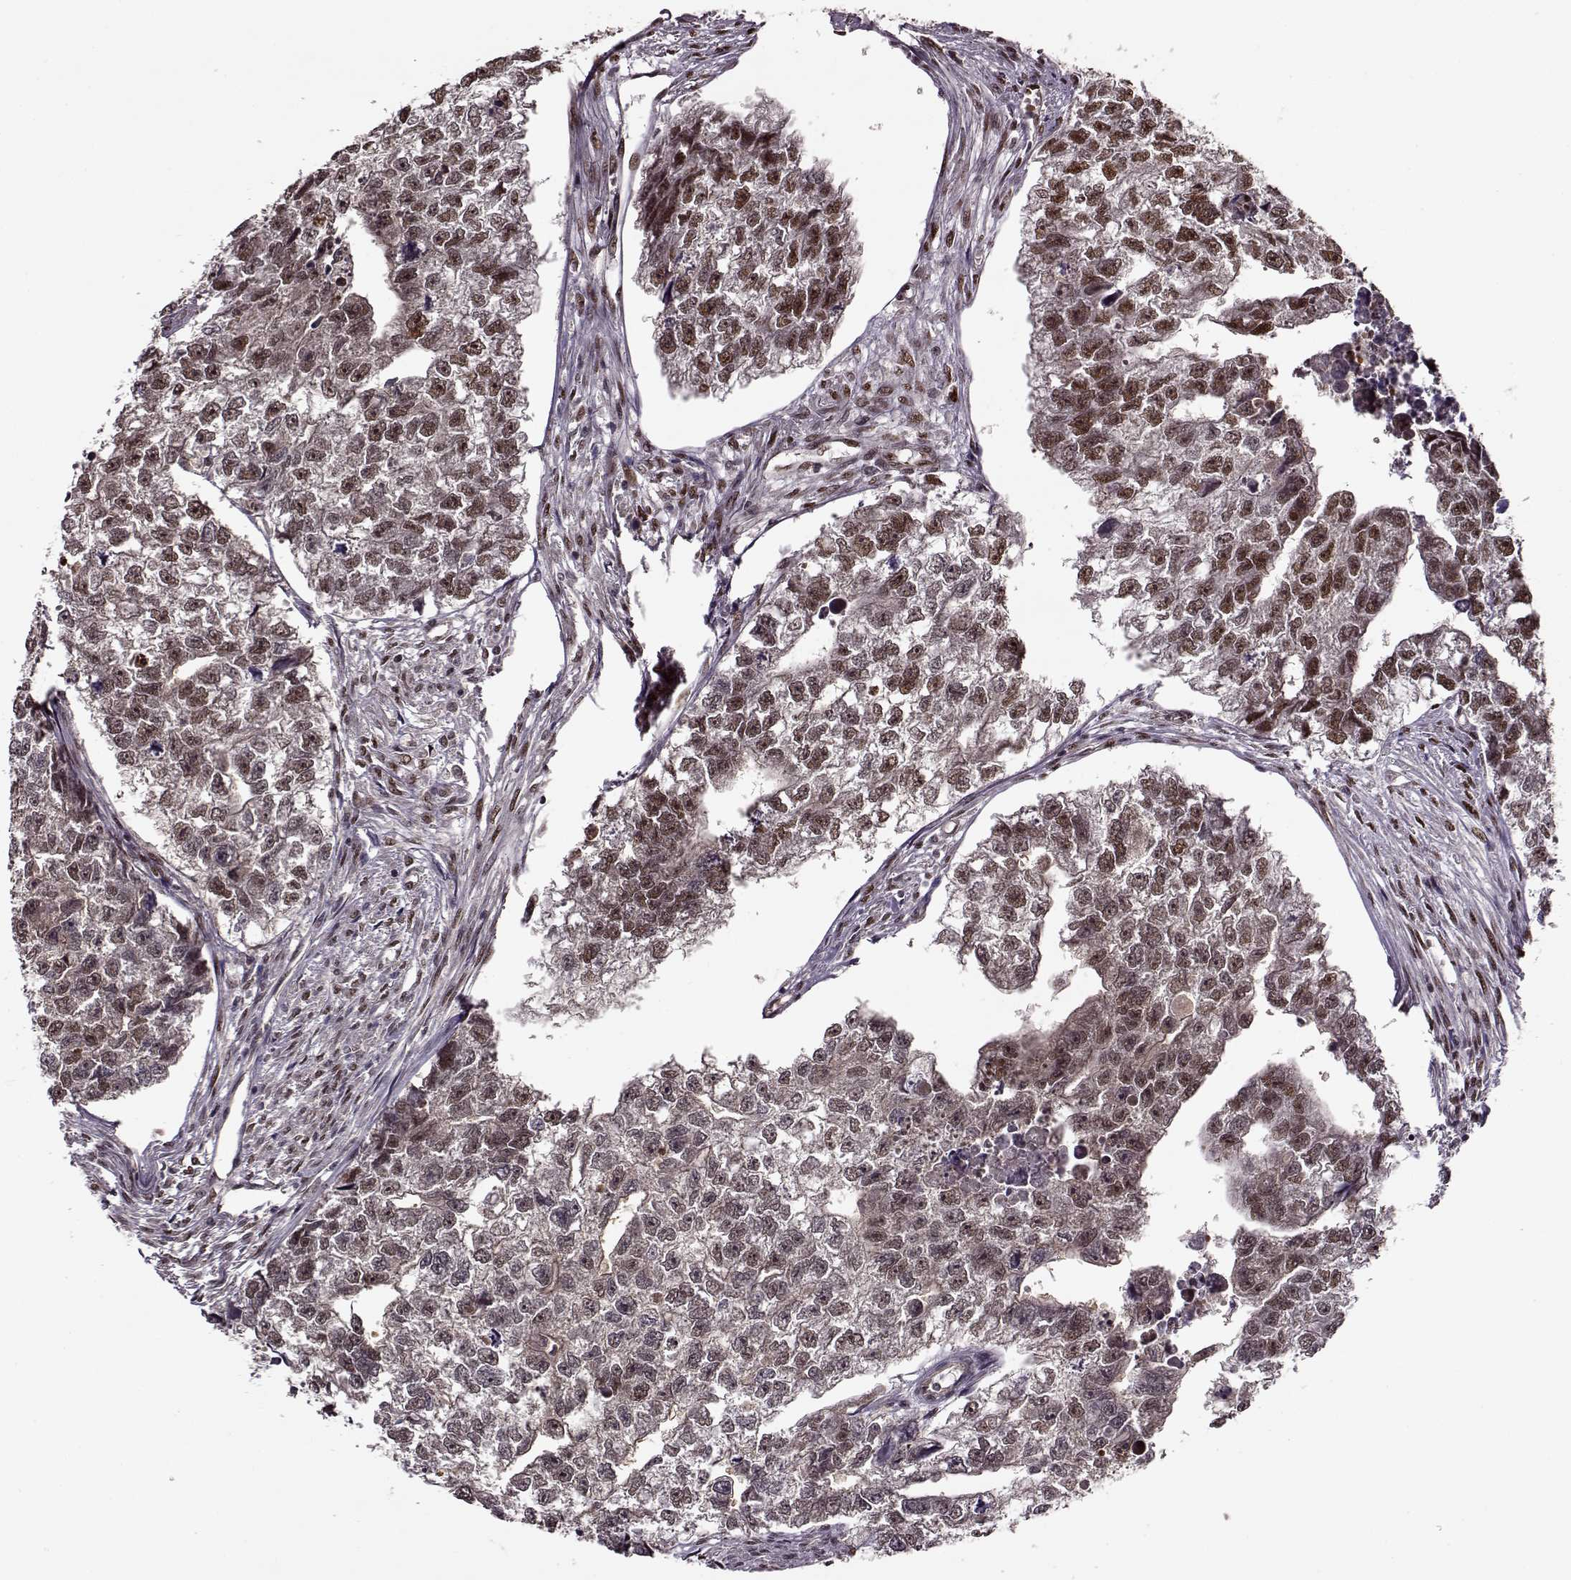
{"staining": {"intensity": "moderate", "quantity": ">75%", "location": "cytoplasmic/membranous,nuclear"}, "tissue": "testis cancer", "cell_type": "Tumor cells", "image_type": "cancer", "snomed": [{"axis": "morphology", "description": "Carcinoma, Embryonal, NOS"}, {"axis": "morphology", "description": "Teratoma, malignant, NOS"}, {"axis": "topography", "description": "Testis"}], "caption": "Immunohistochemistry image of neoplastic tissue: human teratoma (malignant) (testis) stained using immunohistochemistry (IHC) reveals medium levels of moderate protein expression localized specifically in the cytoplasmic/membranous and nuclear of tumor cells, appearing as a cytoplasmic/membranous and nuclear brown color.", "gene": "FTO", "patient": {"sex": "male", "age": 44}}